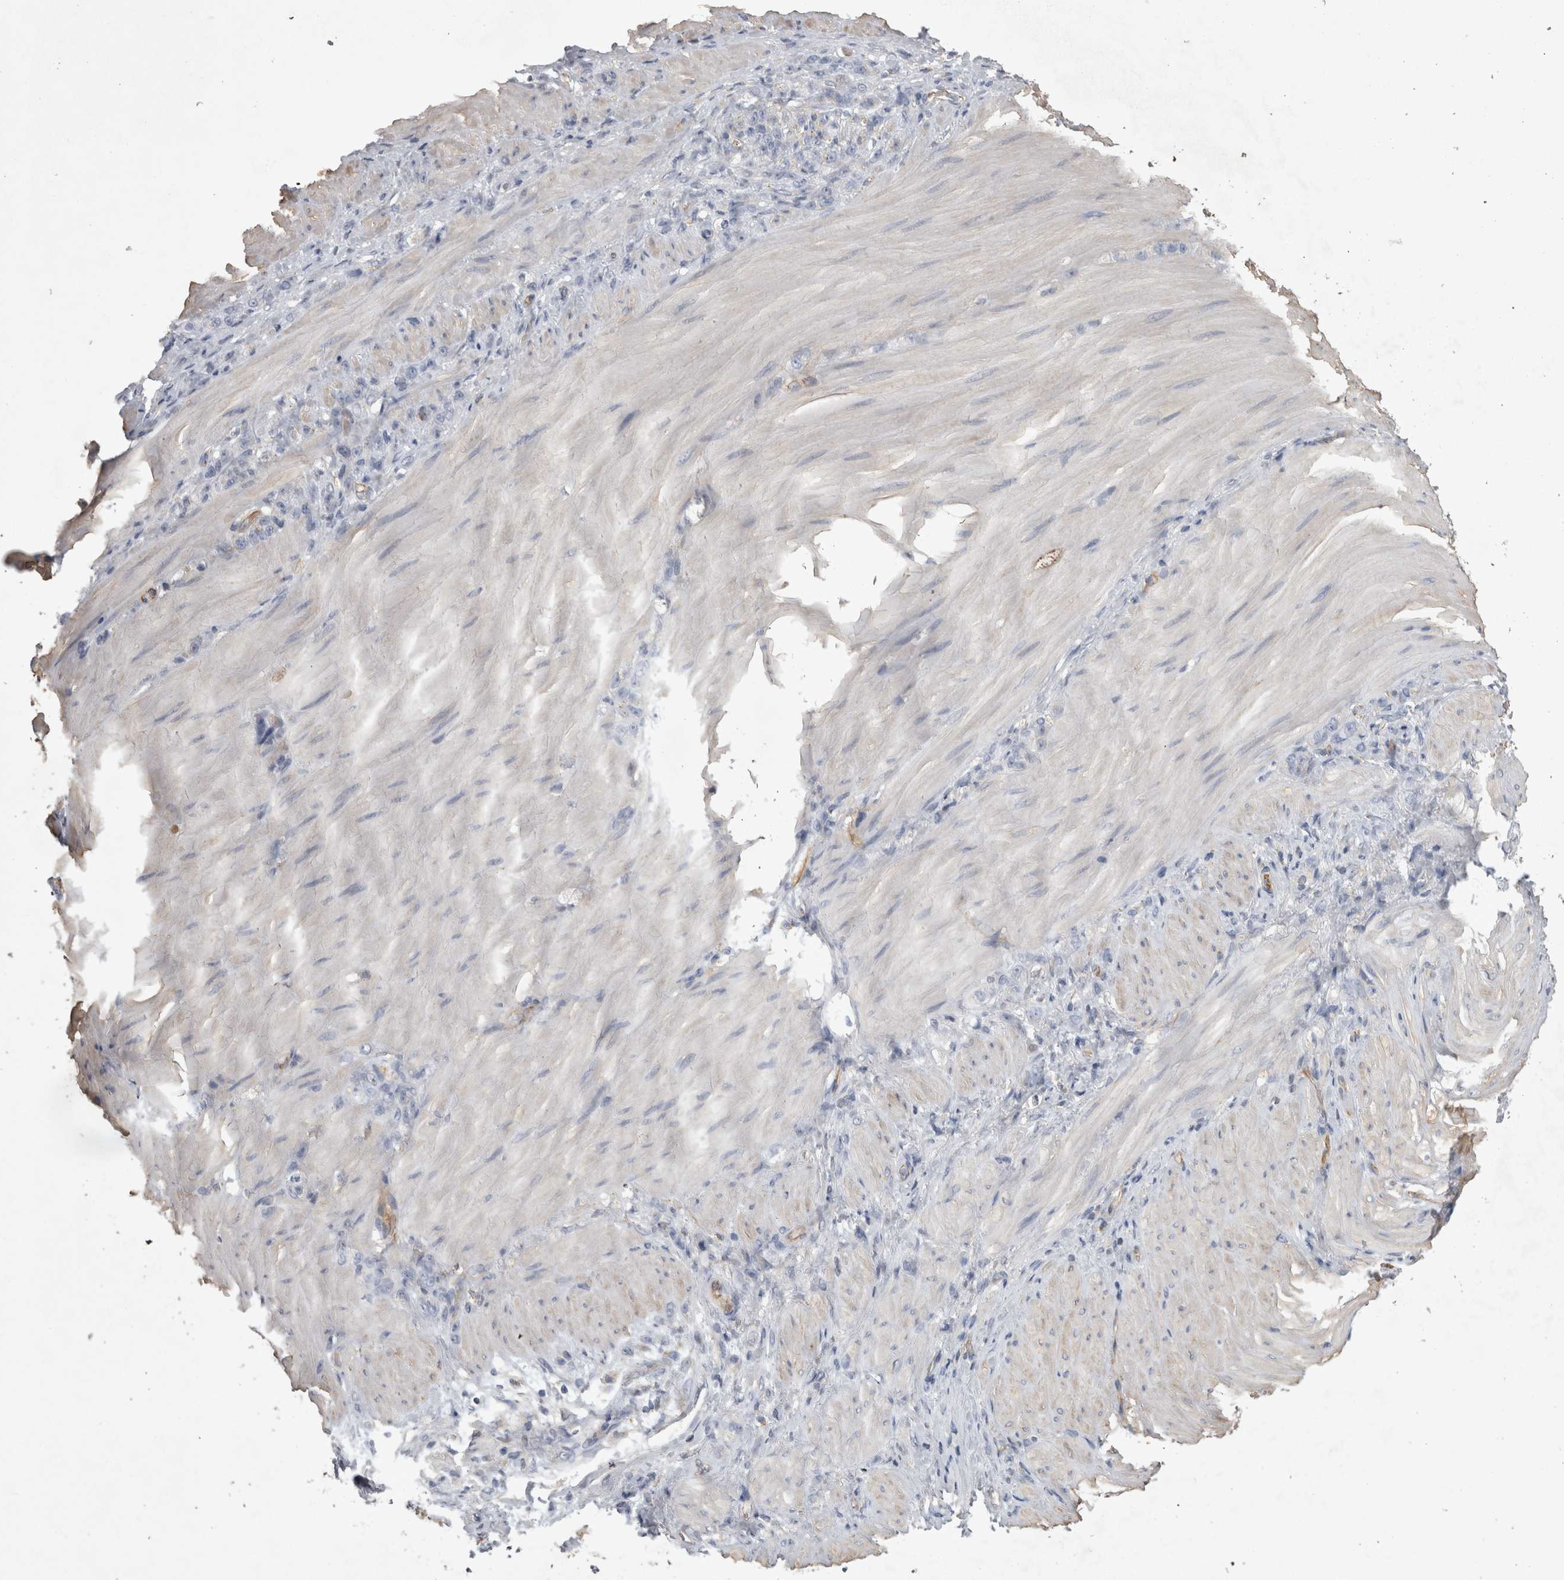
{"staining": {"intensity": "negative", "quantity": "none", "location": "none"}, "tissue": "stomach cancer", "cell_type": "Tumor cells", "image_type": "cancer", "snomed": [{"axis": "morphology", "description": "Normal tissue, NOS"}, {"axis": "morphology", "description": "Adenocarcinoma, NOS"}, {"axis": "topography", "description": "Stomach"}], "caption": "Immunohistochemistry image of human stomach adenocarcinoma stained for a protein (brown), which shows no expression in tumor cells. (DAB immunohistochemistry visualized using brightfield microscopy, high magnification).", "gene": "STRADB", "patient": {"sex": "male", "age": 82}}